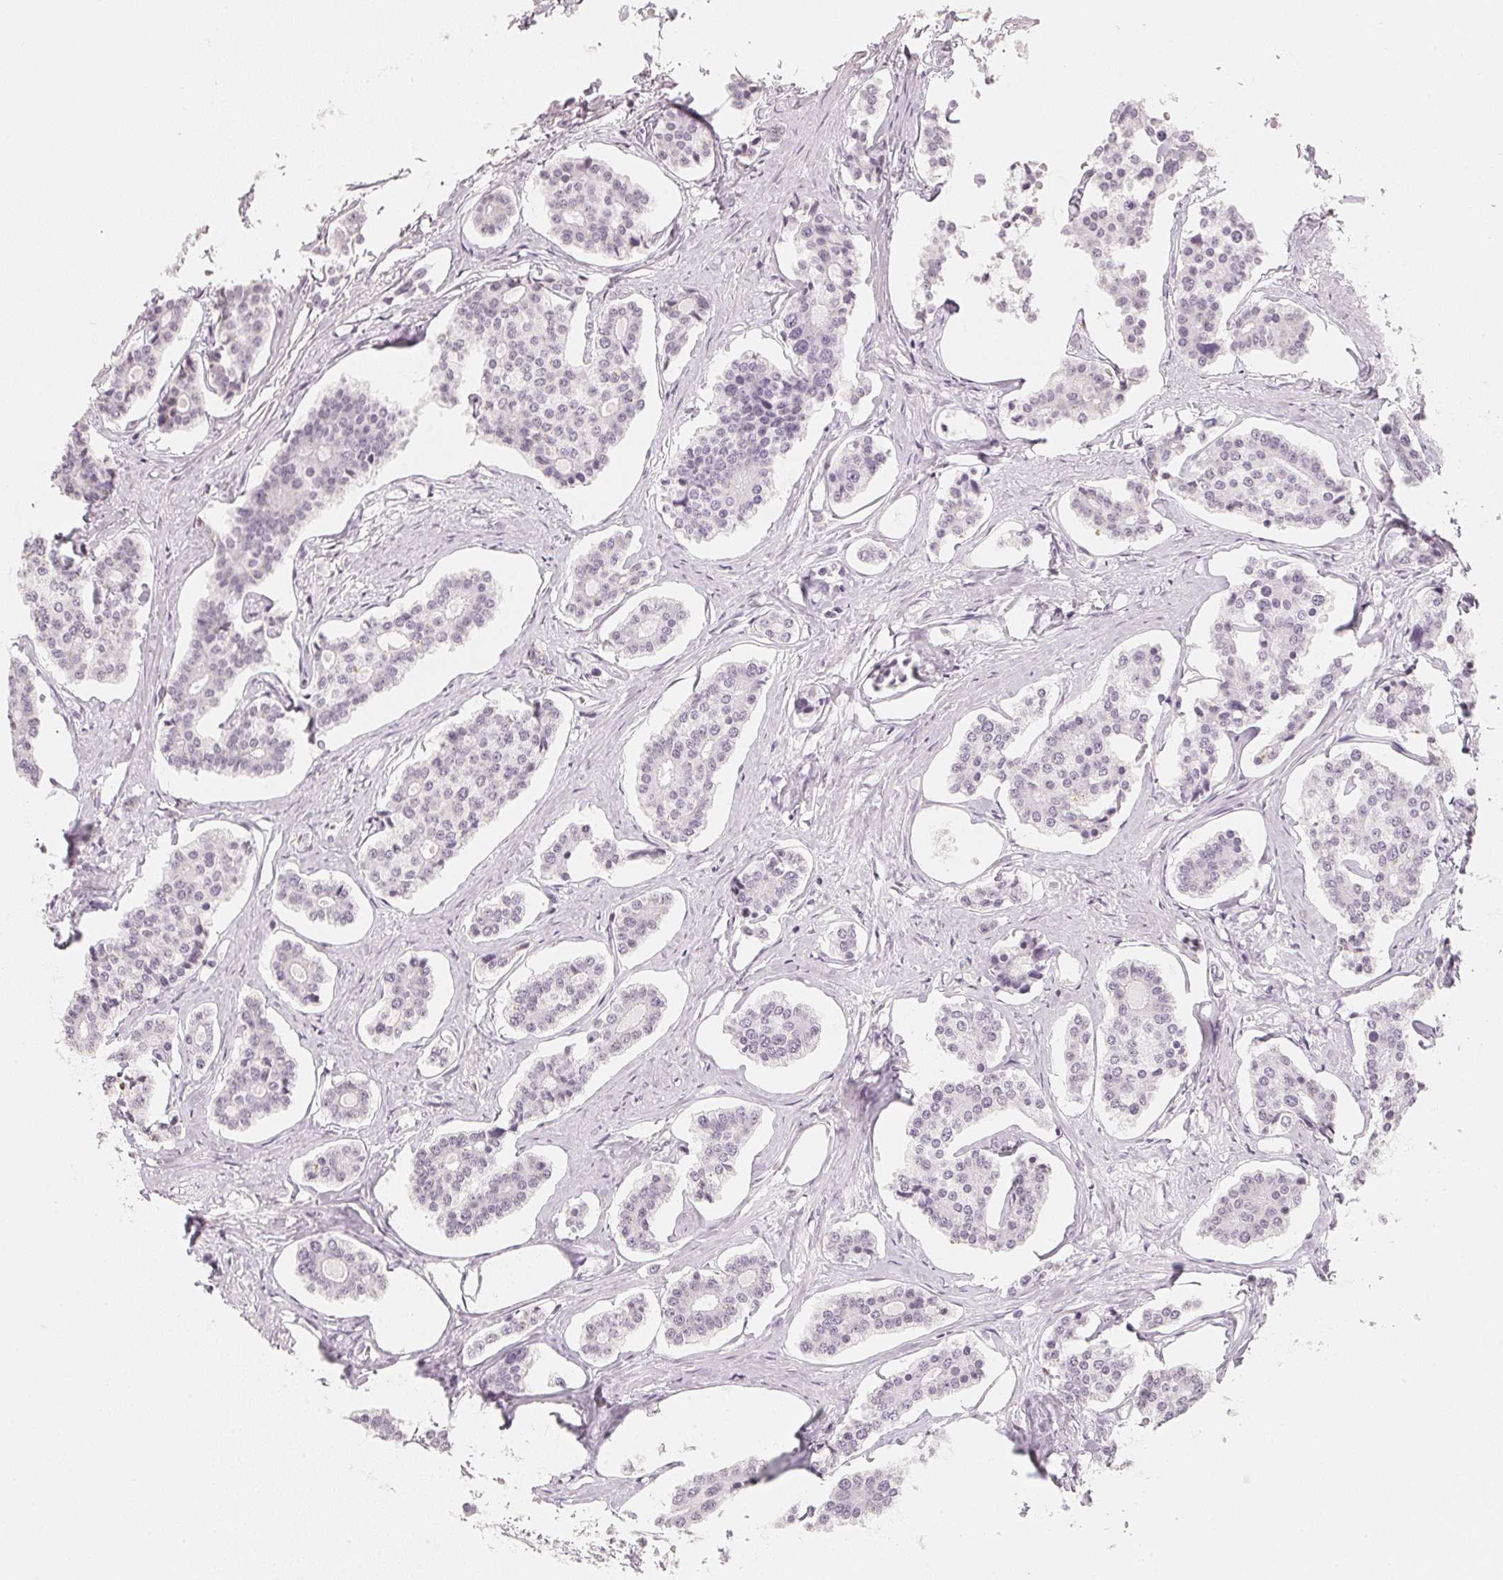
{"staining": {"intensity": "negative", "quantity": "none", "location": "none"}, "tissue": "carcinoid", "cell_type": "Tumor cells", "image_type": "cancer", "snomed": [{"axis": "morphology", "description": "Carcinoid, malignant, NOS"}, {"axis": "topography", "description": "Small intestine"}], "caption": "Human carcinoid stained for a protein using IHC reveals no expression in tumor cells.", "gene": "SLC22A8", "patient": {"sex": "female", "age": 65}}